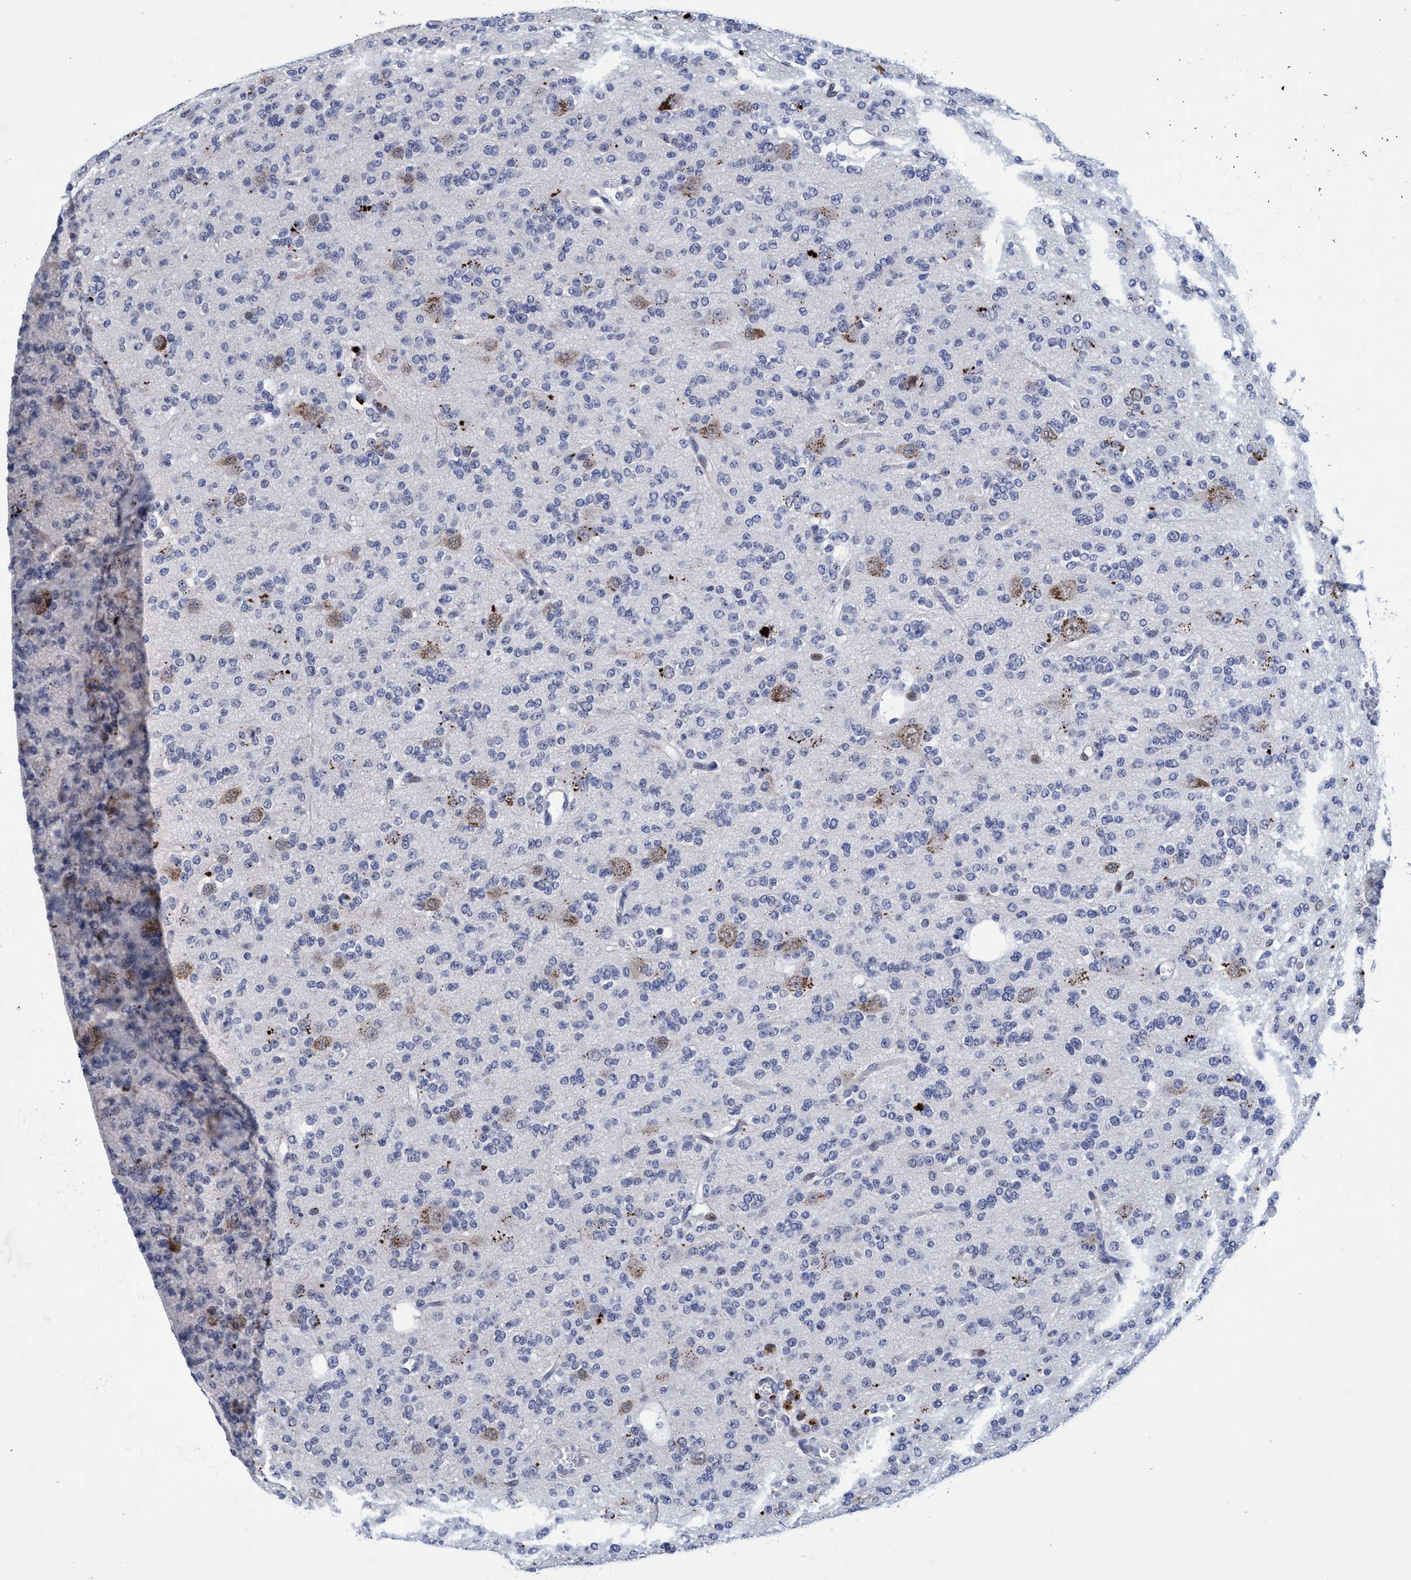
{"staining": {"intensity": "negative", "quantity": "none", "location": "none"}, "tissue": "glioma", "cell_type": "Tumor cells", "image_type": "cancer", "snomed": [{"axis": "morphology", "description": "Glioma, malignant, Low grade"}, {"axis": "topography", "description": "Brain"}], "caption": "The photomicrograph reveals no staining of tumor cells in malignant glioma (low-grade).", "gene": "GRB14", "patient": {"sex": "male", "age": 38}}